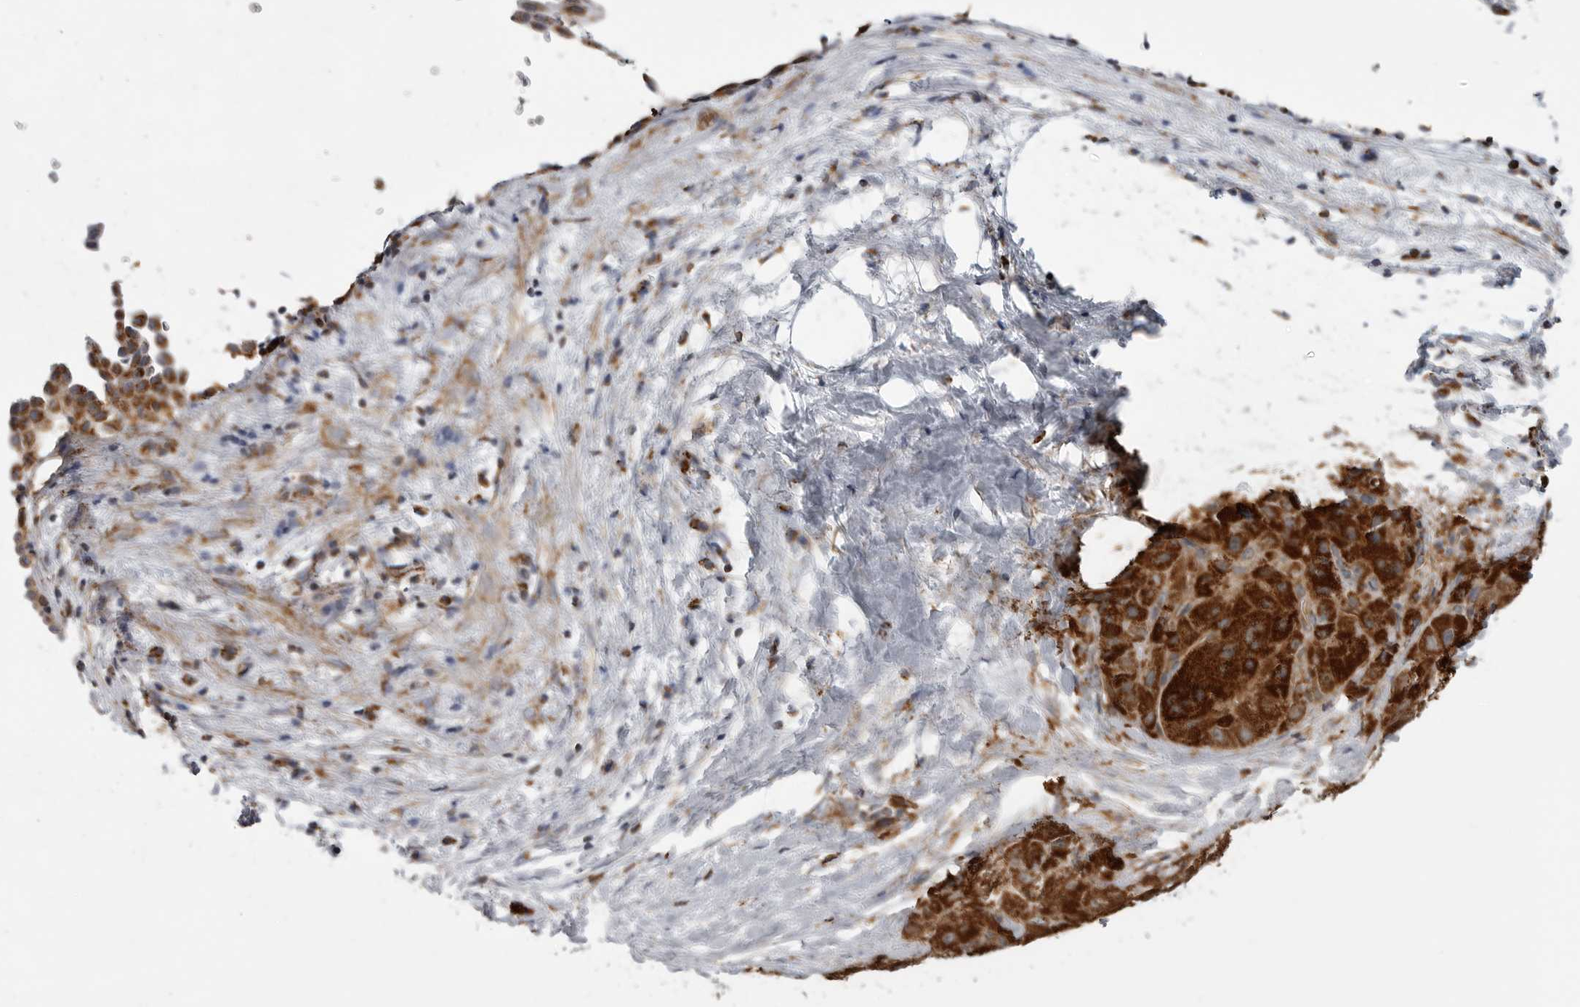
{"staining": {"intensity": "strong", "quantity": ">75%", "location": "cytoplasmic/membranous"}, "tissue": "liver cancer", "cell_type": "Tumor cells", "image_type": "cancer", "snomed": [{"axis": "morphology", "description": "Carcinoma, Hepatocellular, NOS"}, {"axis": "topography", "description": "Liver"}], "caption": "High-power microscopy captured an immunohistochemistry image of liver cancer (hepatocellular carcinoma), revealing strong cytoplasmic/membranous expression in approximately >75% of tumor cells.", "gene": "FH", "patient": {"sex": "male", "age": 80}}